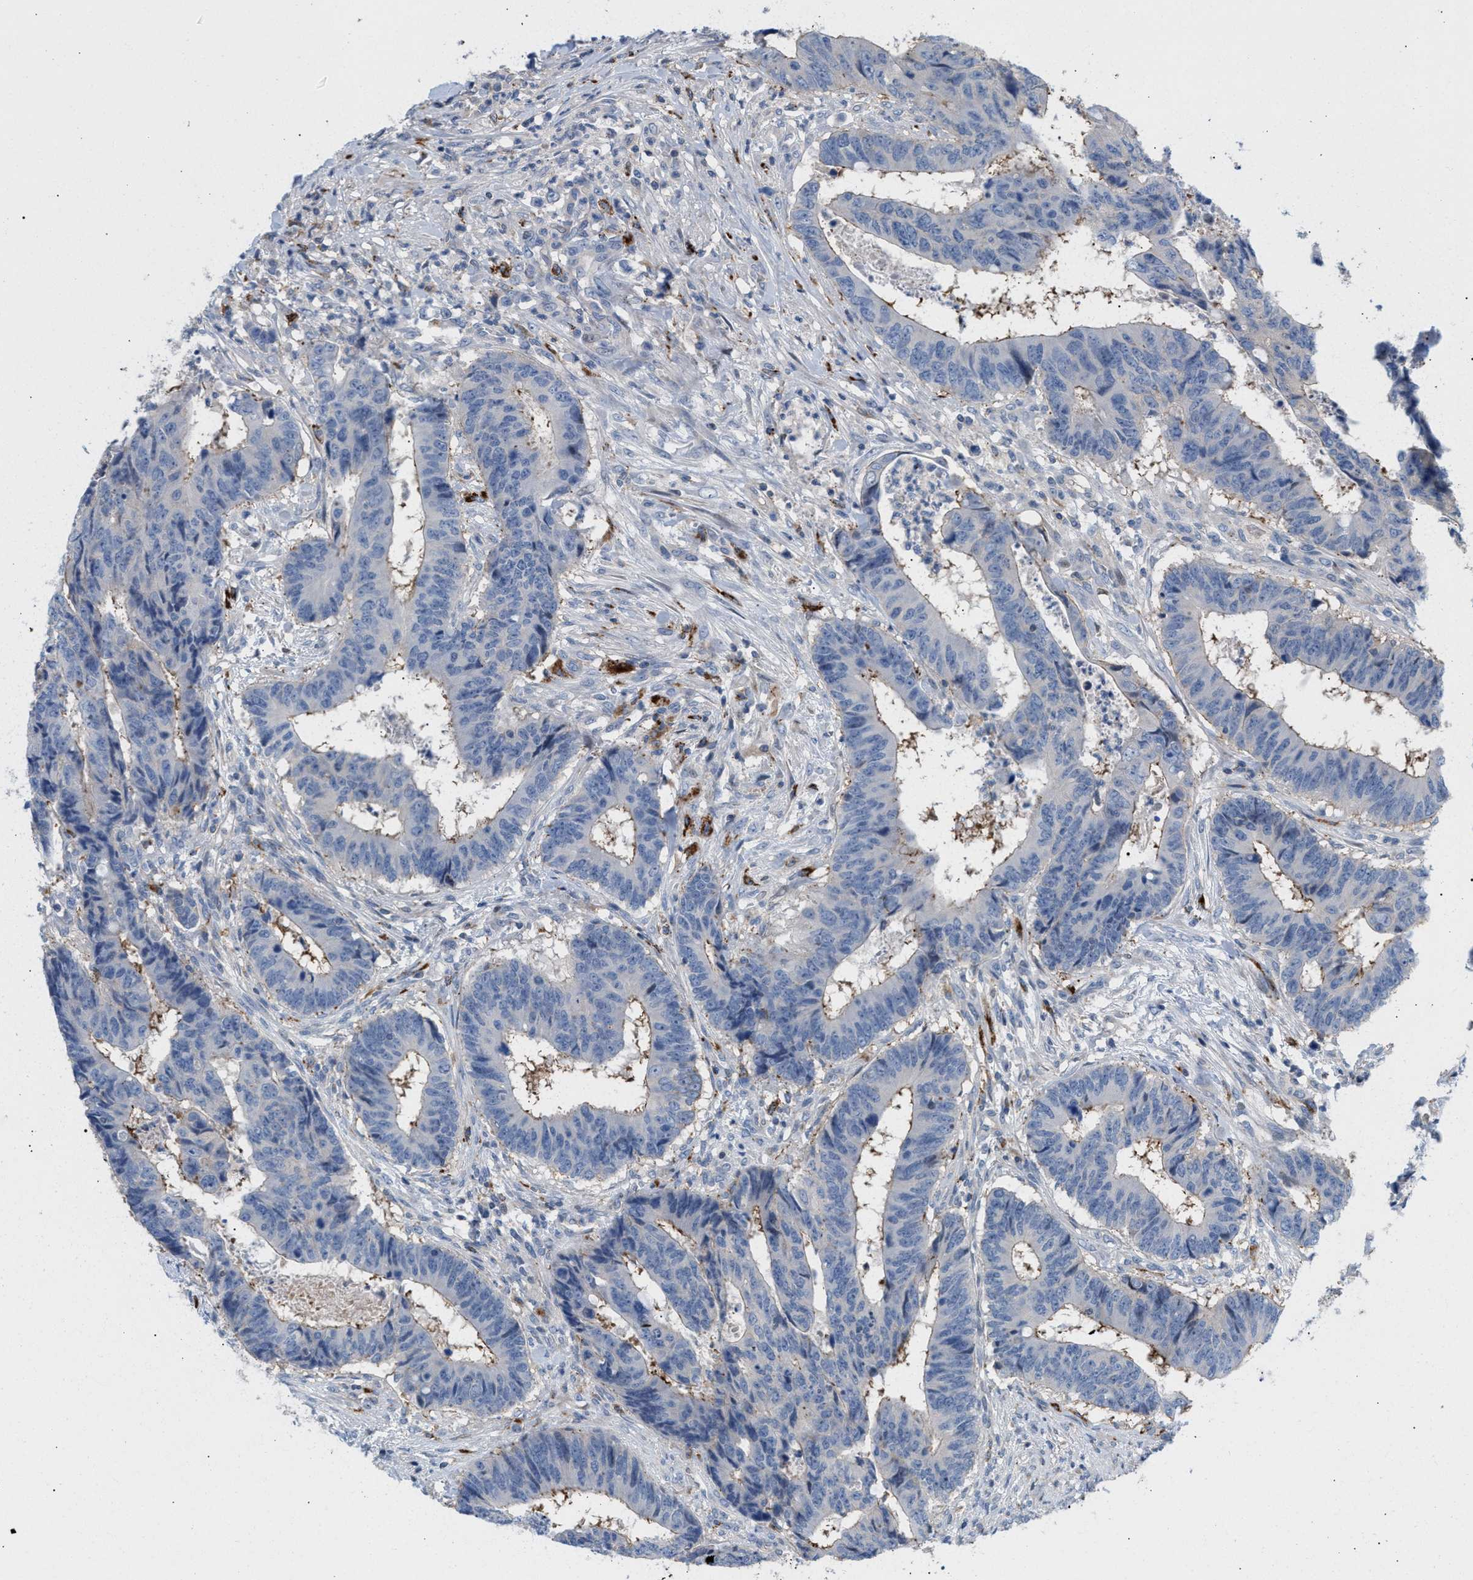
{"staining": {"intensity": "negative", "quantity": "none", "location": "none"}, "tissue": "colorectal cancer", "cell_type": "Tumor cells", "image_type": "cancer", "snomed": [{"axis": "morphology", "description": "Adenocarcinoma, NOS"}, {"axis": "topography", "description": "Rectum"}], "caption": "Immunohistochemical staining of colorectal adenocarcinoma exhibits no significant positivity in tumor cells.", "gene": "MBTD1", "patient": {"sex": "male", "age": 84}}